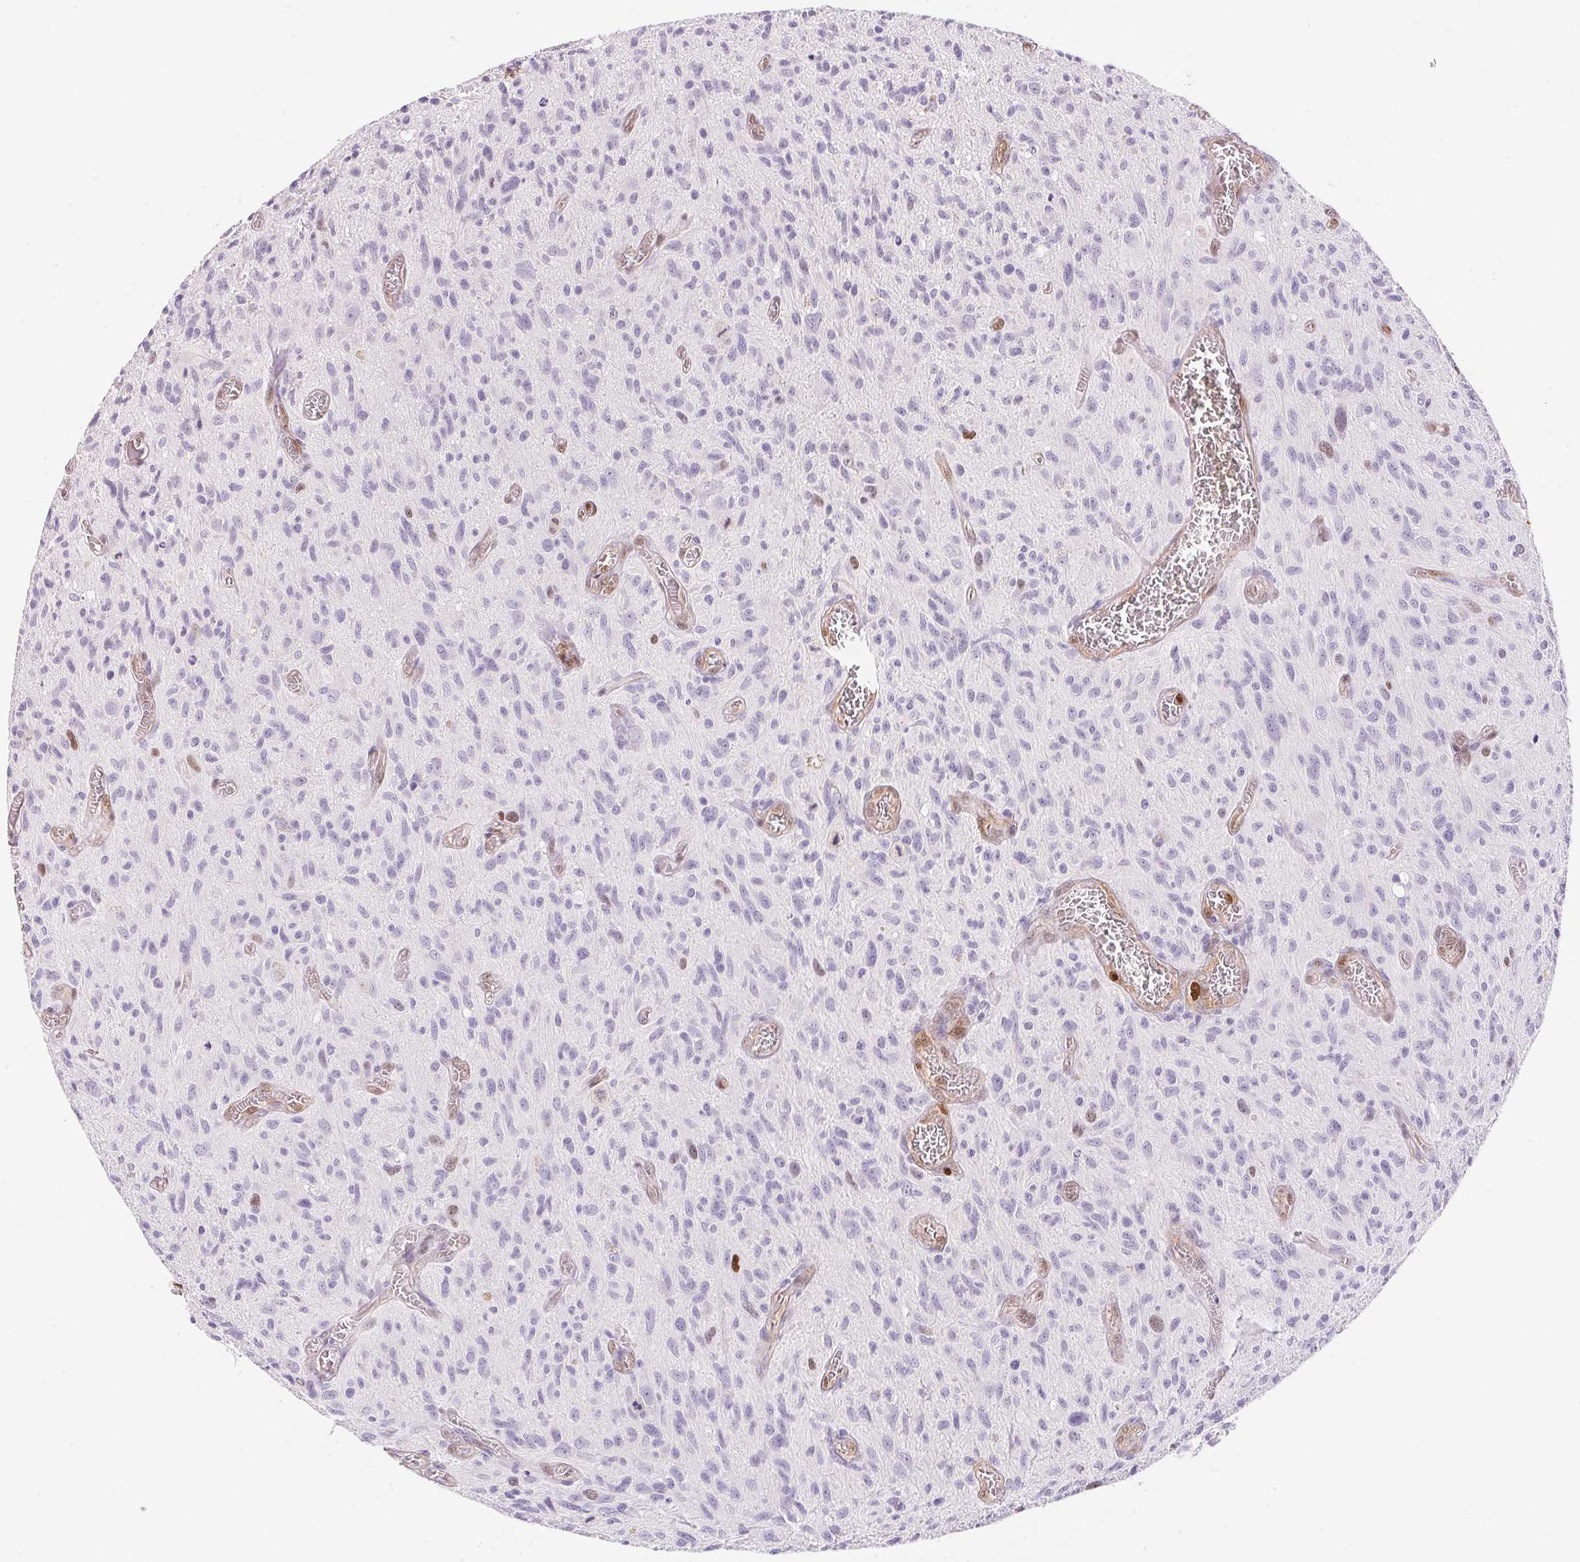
{"staining": {"intensity": "negative", "quantity": "none", "location": "none"}, "tissue": "glioma", "cell_type": "Tumor cells", "image_type": "cancer", "snomed": [{"axis": "morphology", "description": "Glioma, malignant, High grade"}, {"axis": "topography", "description": "Brain"}], "caption": "A micrograph of human high-grade glioma (malignant) is negative for staining in tumor cells. The staining was performed using DAB (3,3'-diaminobenzidine) to visualize the protein expression in brown, while the nuclei were stained in blue with hematoxylin (Magnification: 20x).", "gene": "SMTN", "patient": {"sex": "male", "age": 75}}